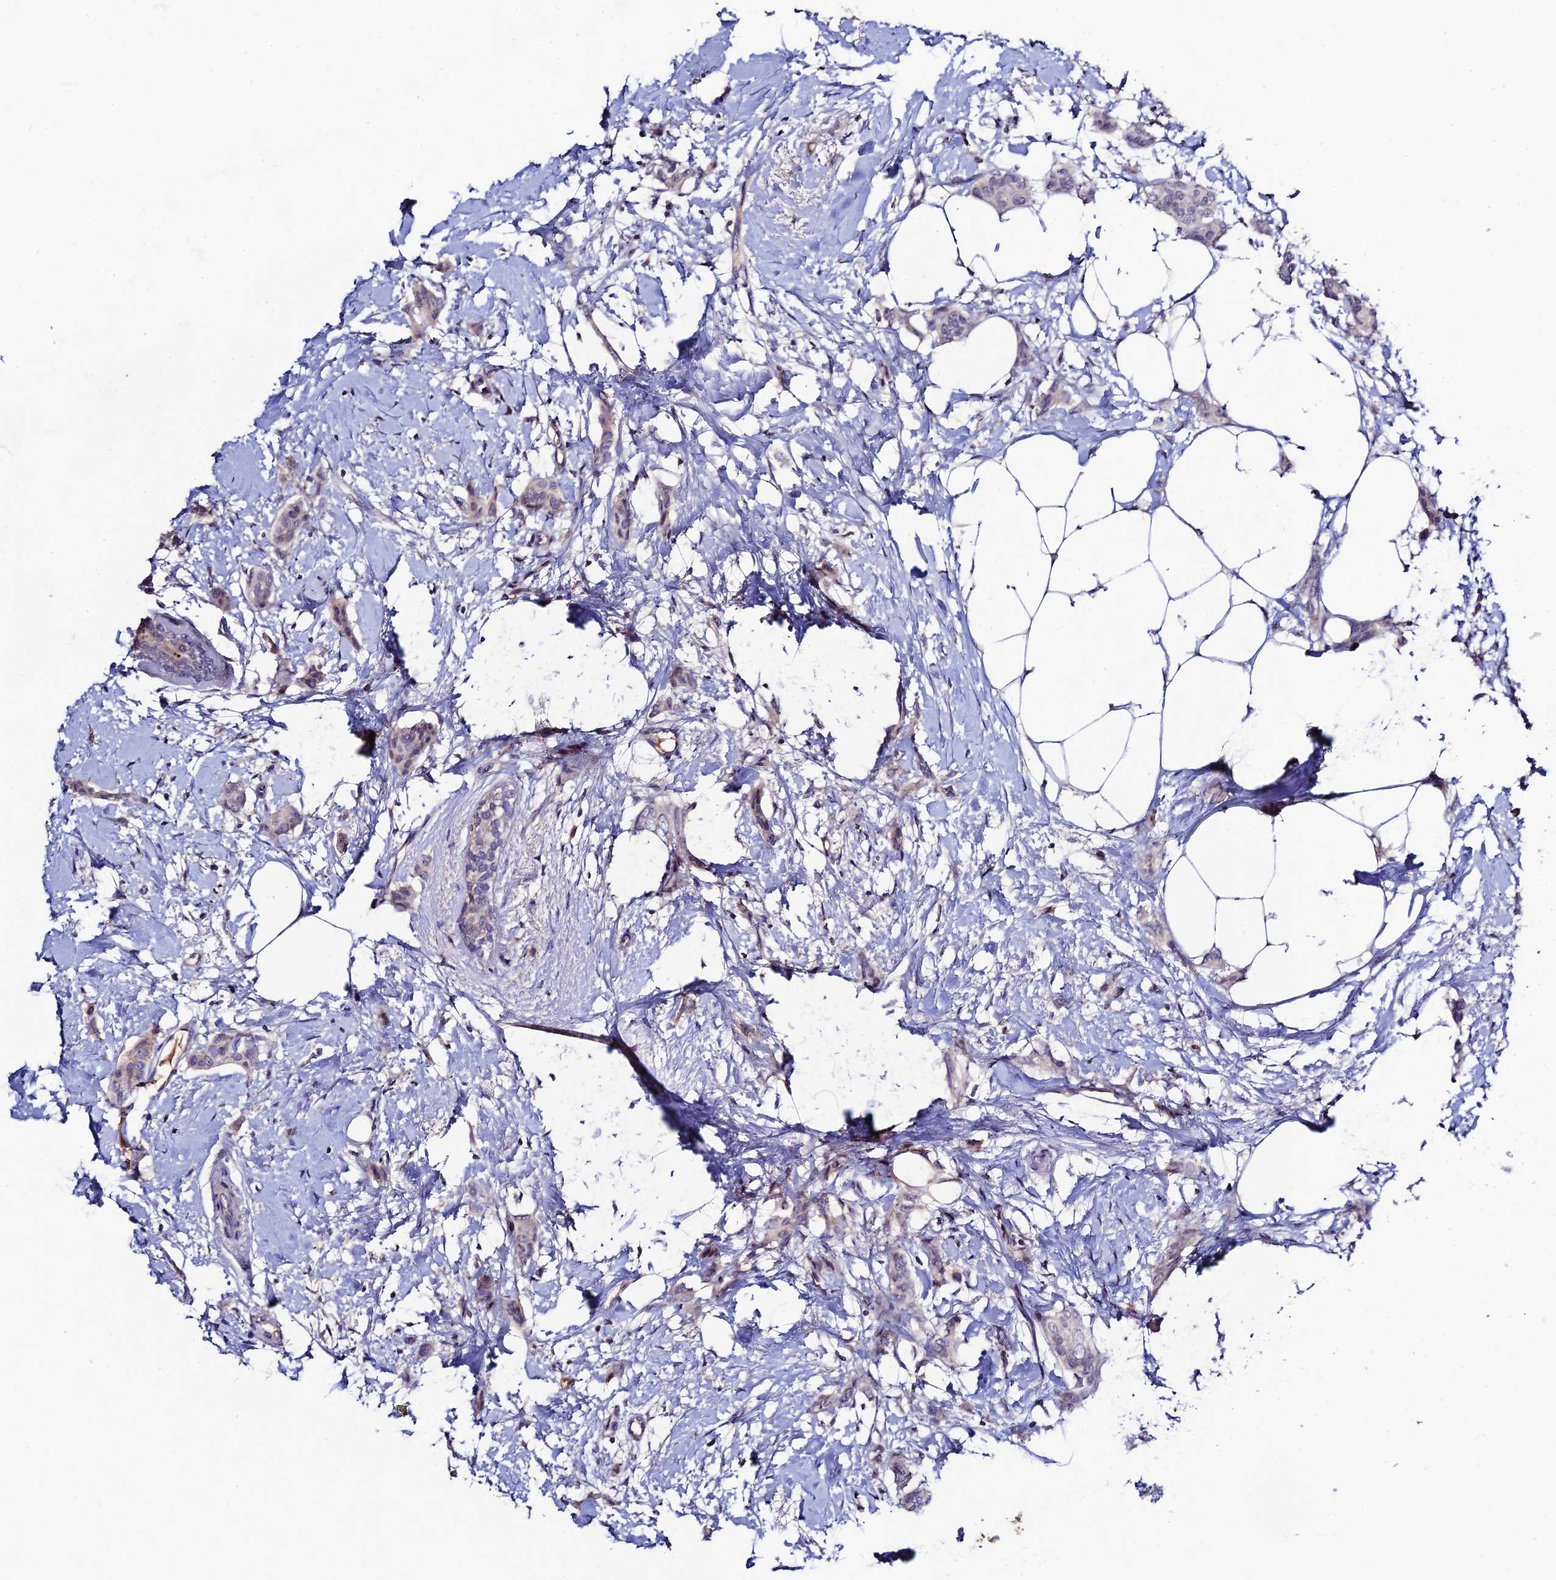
{"staining": {"intensity": "weak", "quantity": "<25%", "location": "cytoplasmic/membranous"}, "tissue": "breast cancer", "cell_type": "Tumor cells", "image_type": "cancer", "snomed": [{"axis": "morphology", "description": "Duct carcinoma"}, {"axis": "topography", "description": "Breast"}], "caption": "Tumor cells show no significant expression in breast cancer. Brightfield microscopy of immunohistochemistry stained with DAB (brown) and hematoxylin (blue), captured at high magnification.", "gene": "CHST5", "patient": {"sex": "female", "age": 72}}